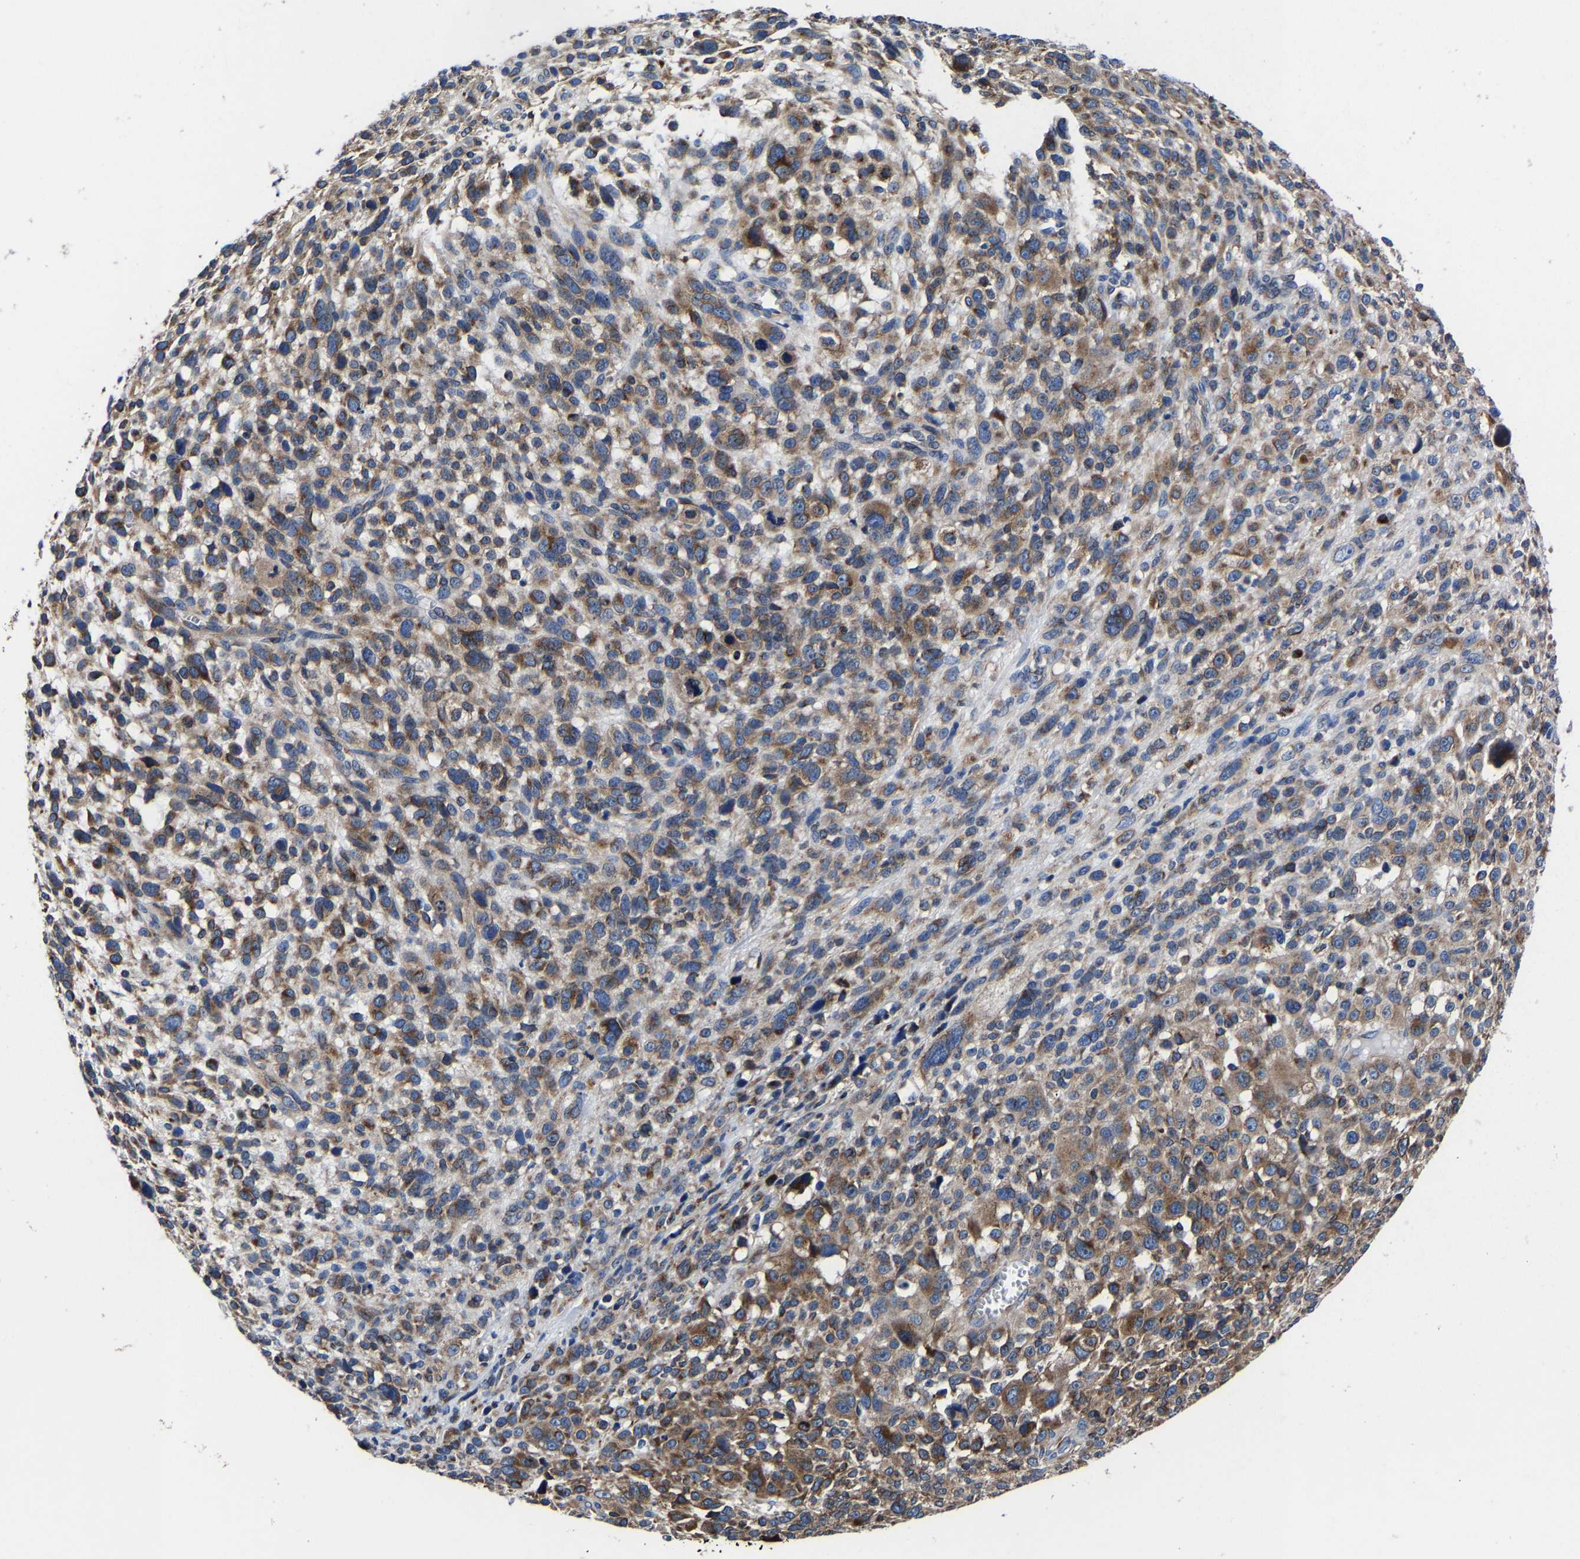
{"staining": {"intensity": "moderate", "quantity": ">75%", "location": "cytoplasmic/membranous"}, "tissue": "melanoma", "cell_type": "Tumor cells", "image_type": "cancer", "snomed": [{"axis": "morphology", "description": "Malignant melanoma, NOS"}, {"axis": "topography", "description": "Skin"}], "caption": "A medium amount of moderate cytoplasmic/membranous positivity is appreciated in approximately >75% of tumor cells in malignant melanoma tissue.", "gene": "EBAG9", "patient": {"sex": "female", "age": 55}}